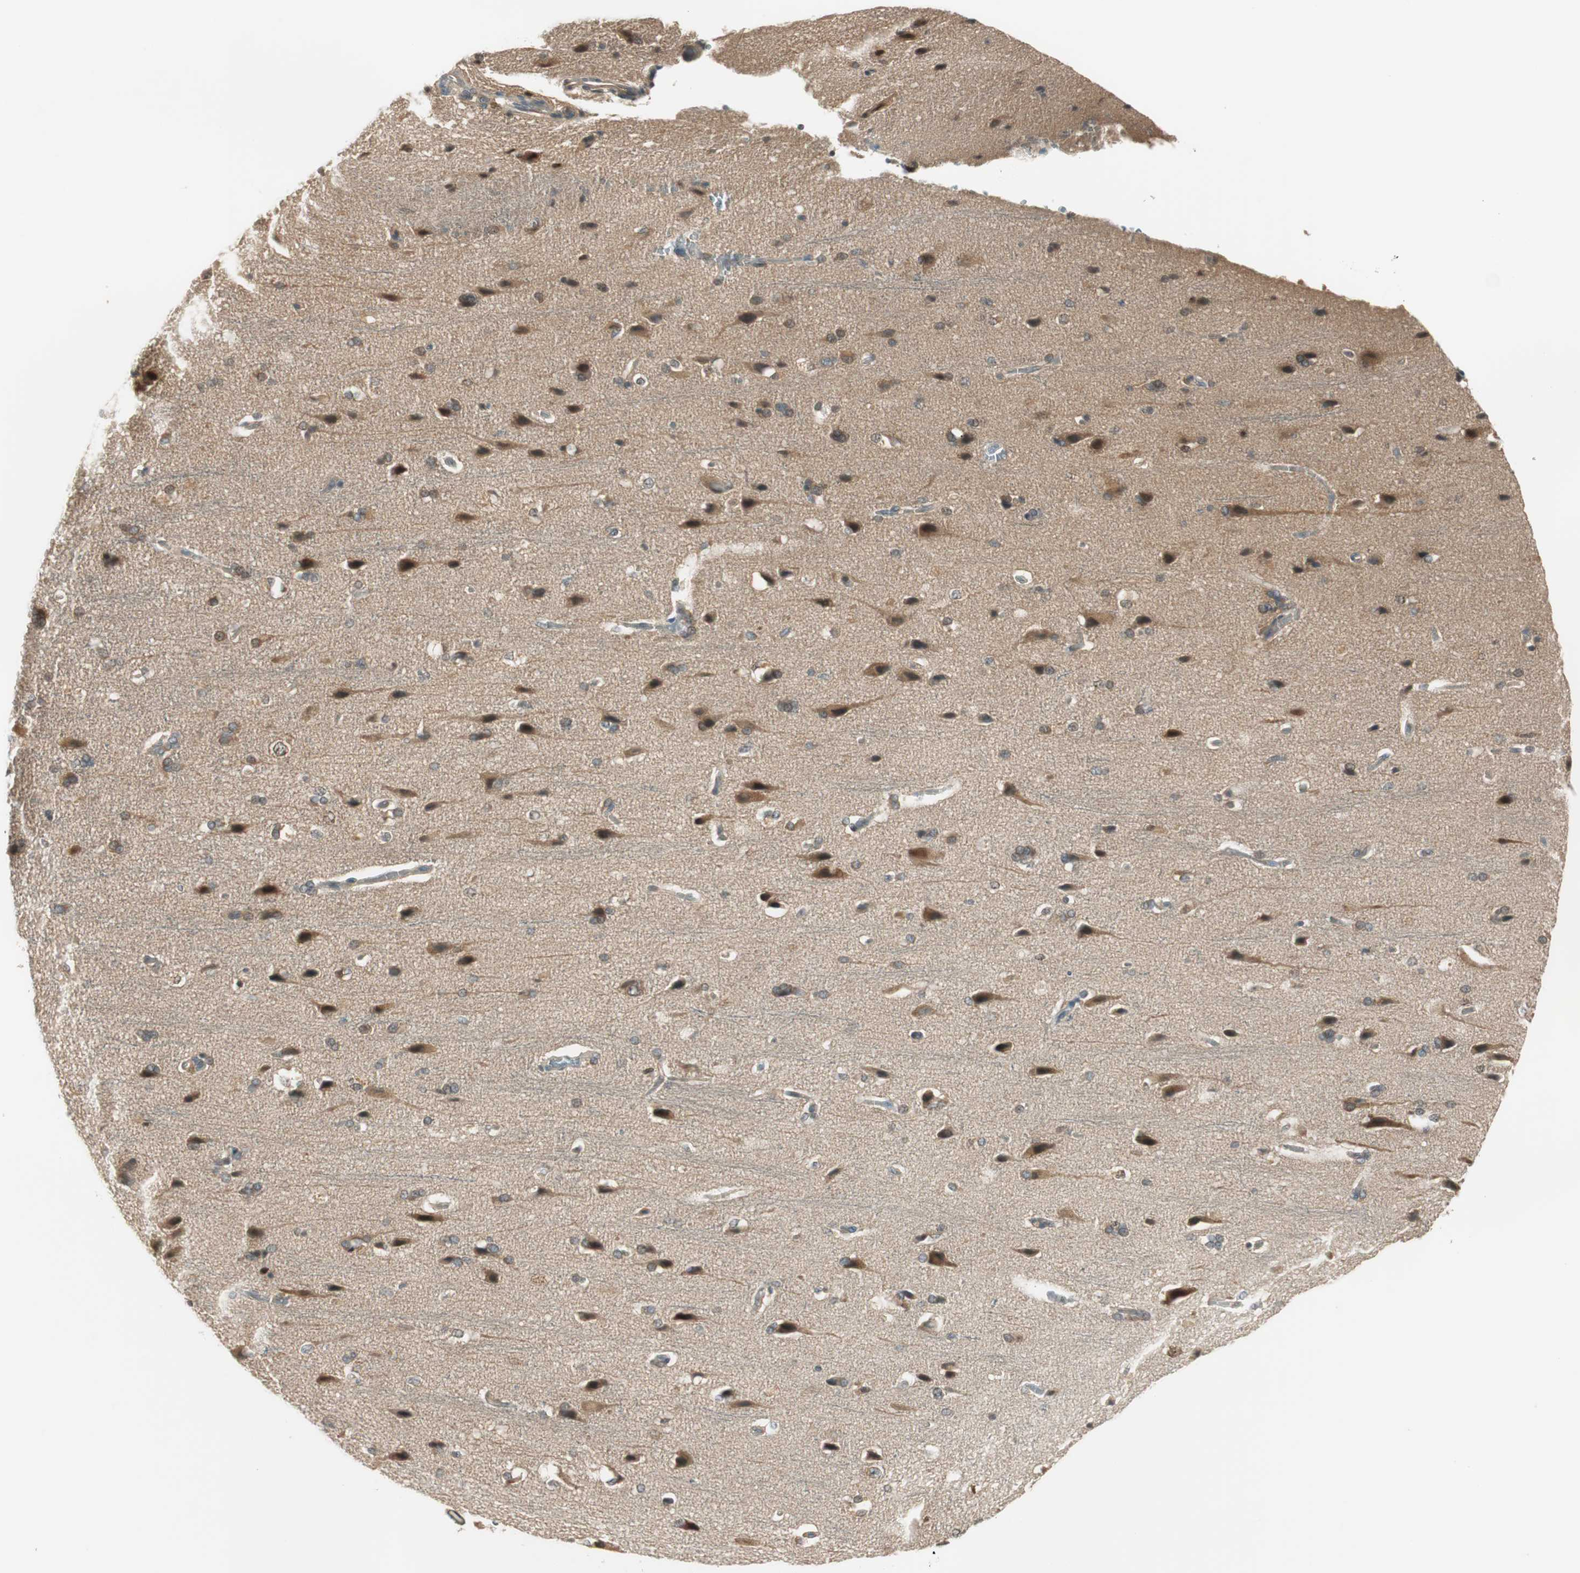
{"staining": {"intensity": "weak", "quantity": ">75%", "location": "cytoplasmic/membranous"}, "tissue": "cerebral cortex", "cell_type": "Endothelial cells", "image_type": "normal", "snomed": [{"axis": "morphology", "description": "Normal tissue, NOS"}, {"axis": "topography", "description": "Cerebral cortex"}], "caption": "Weak cytoplasmic/membranous expression is seen in approximately >75% of endothelial cells in normal cerebral cortex. Using DAB (brown) and hematoxylin (blue) stains, captured at high magnification using brightfield microscopy.", "gene": "IPO5", "patient": {"sex": "male", "age": 62}}